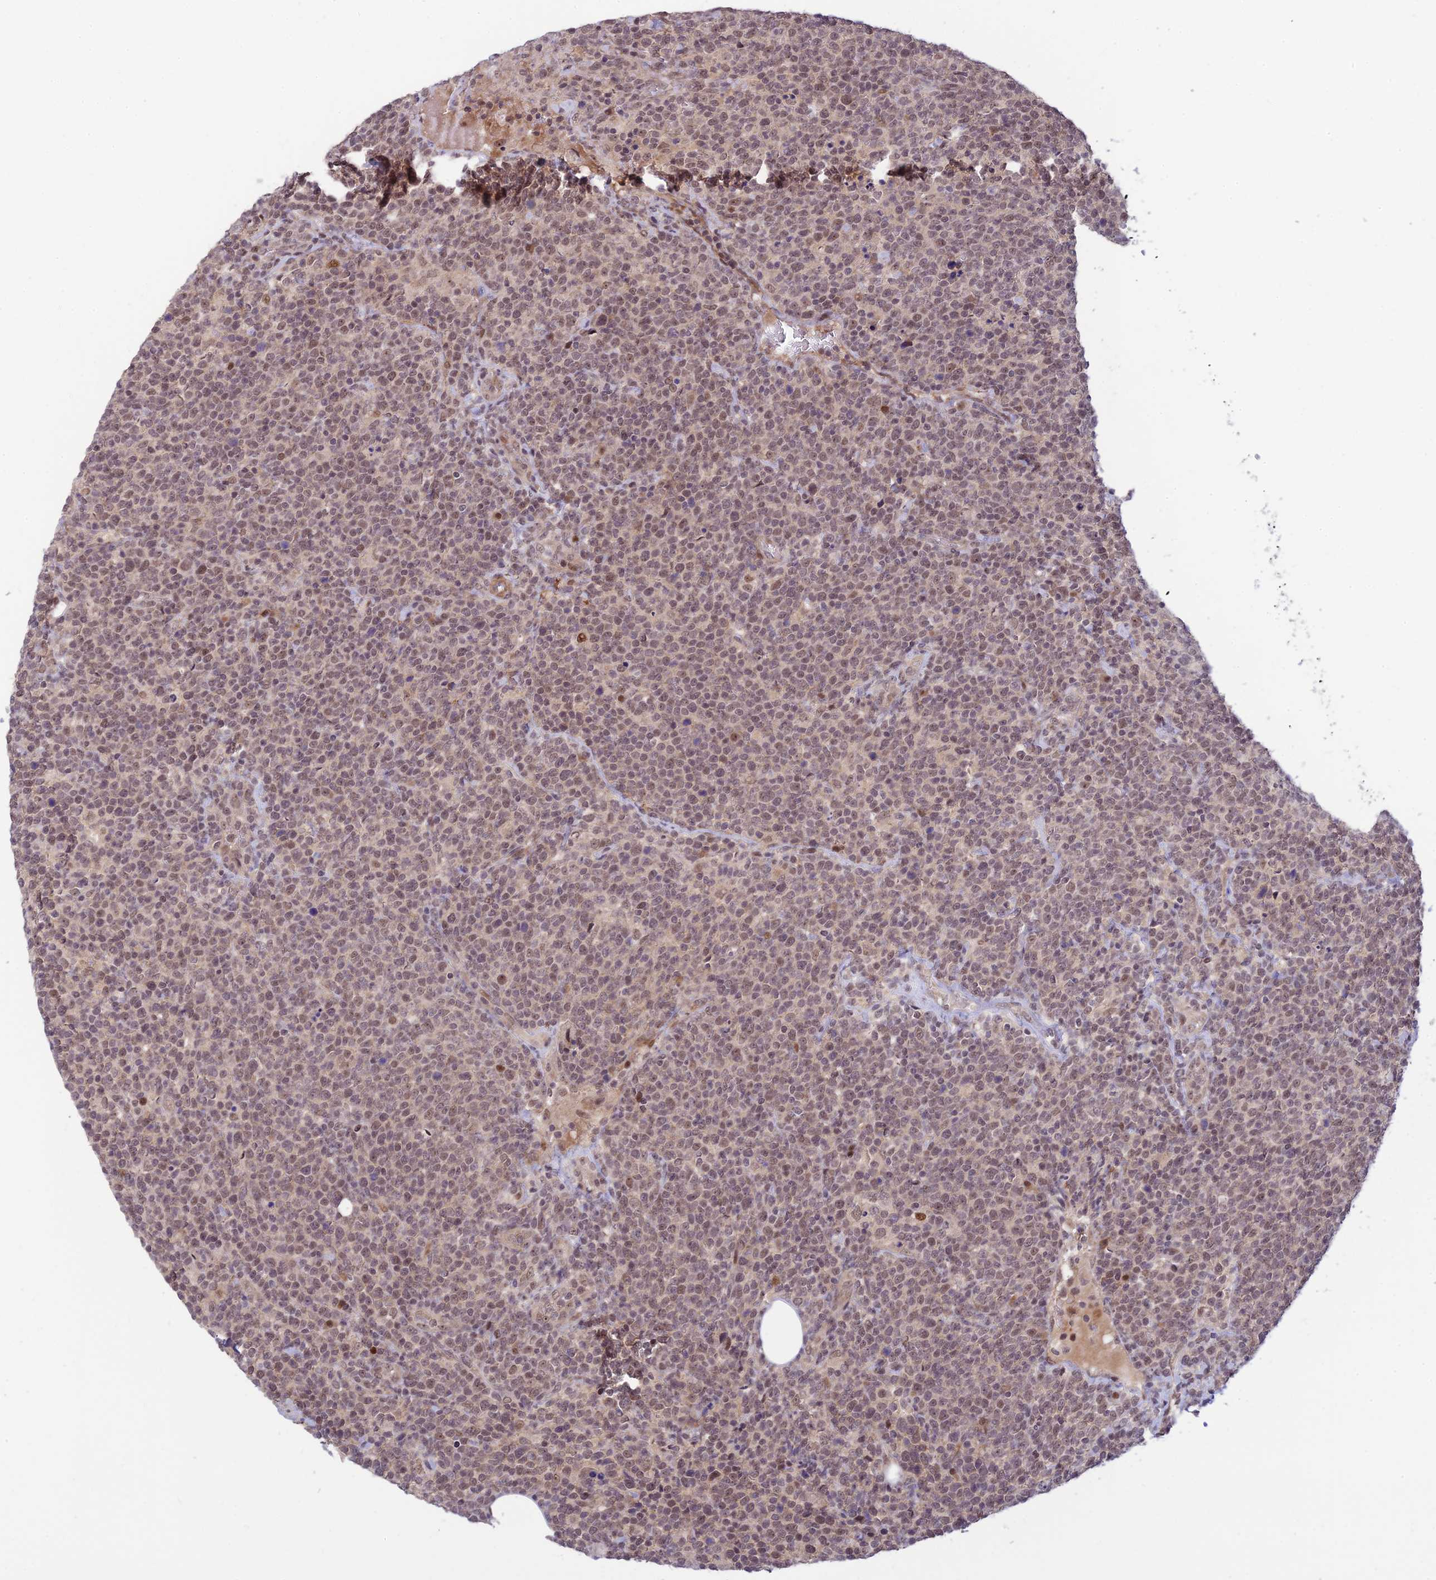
{"staining": {"intensity": "weak", "quantity": "25%-75%", "location": "nuclear"}, "tissue": "lymphoma", "cell_type": "Tumor cells", "image_type": "cancer", "snomed": [{"axis": "morphology", "description": "Malignant lymphoma, non-Hodgkin's type, High grade"}, {"axis": "topography", "description": "Lymph node"}], "caption": "IHC photomicrograph of neoplastic tissue: high-grade malignant lymphoma, non-Hodgkin's type stained using IHC exhibits low levels of weak protein expression localized specifically in the nuclear of tumor cells, appearing as a nuclear brown color.", "gene": "ASPDH", "patient": {"sex": "male", "age": 61}}